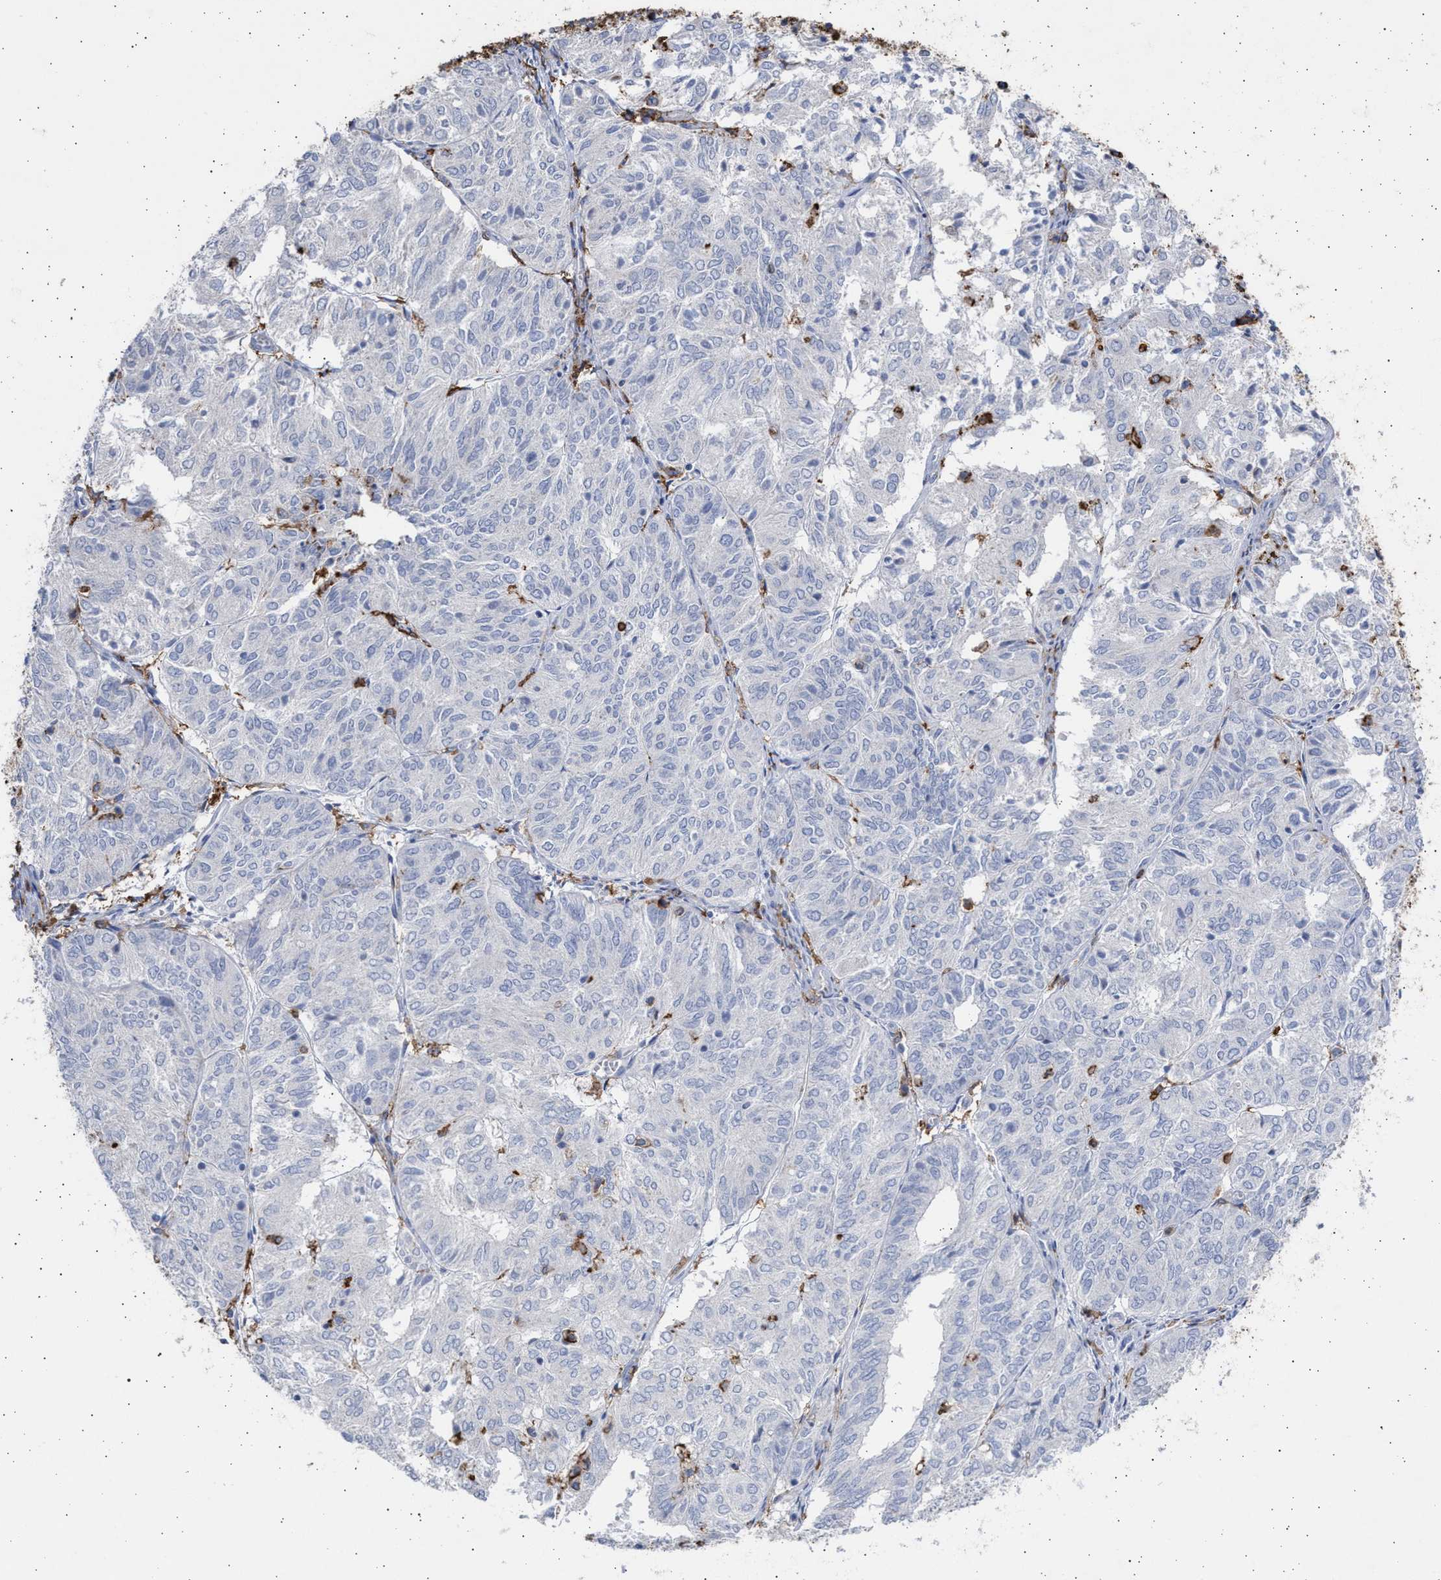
{"staining": {"intensity": "negative", "quantity": "none", "location": "none"}, "tissue": "endometrial cancer", "cell_type": "Tumor cells", "image_type": "cancer", "snomed": [{"axis": "morphology", "description": "Adenocarcinoma, NOS"}, {"axis": "topography", "description": "Uterus"}], "caption": "Immunohistochemical staining of human endometrial adenocarcinoma exhibits no significant staining in tumor cells. (DAB IHC, high magnification).", "gene": "FCER1A", "patient": {"sex": "female", "age": 60}}